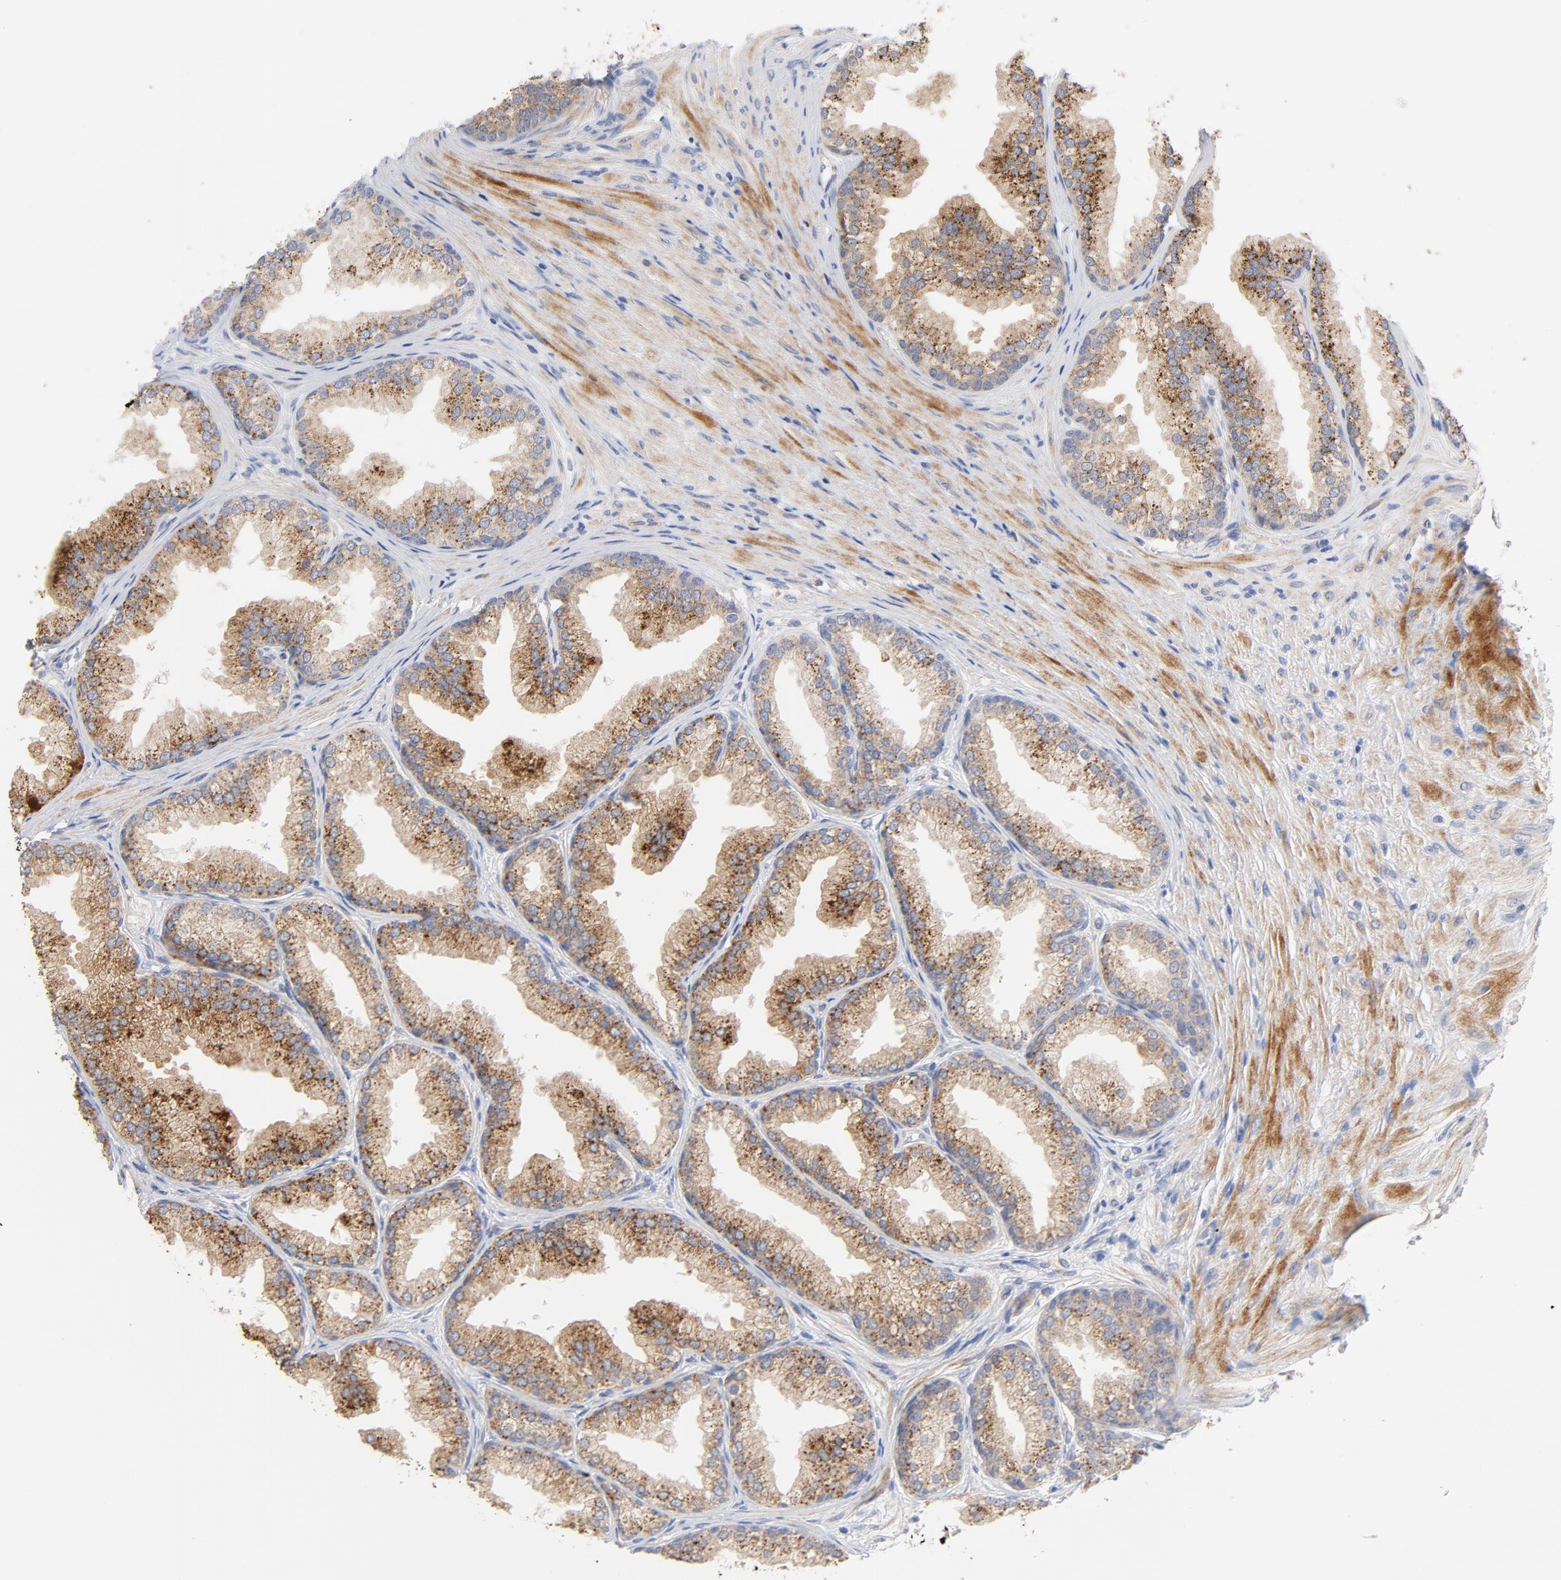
{"staining": {"intensity": "moderate", "quantity": ">75%", "location": "cytoplasmic/membranous"}, "tissue": "prostate", "cell_type": "Glandular cells", "image_type": "normal", "snomed": [{"axis": "morphology", "description": "Normal tissue, NOS"}, {"axis": "topography", "description": "Prostate"}], "caption": "Protein staining of normal prostate shows moderate cytoplasmic/membranous positivity in approximately >75% of glandular cells. (IHC, brightfield microscopy, high magnification).", "gene": "RAPGEF3", "patient": {"sex": "male", "age": 76}}